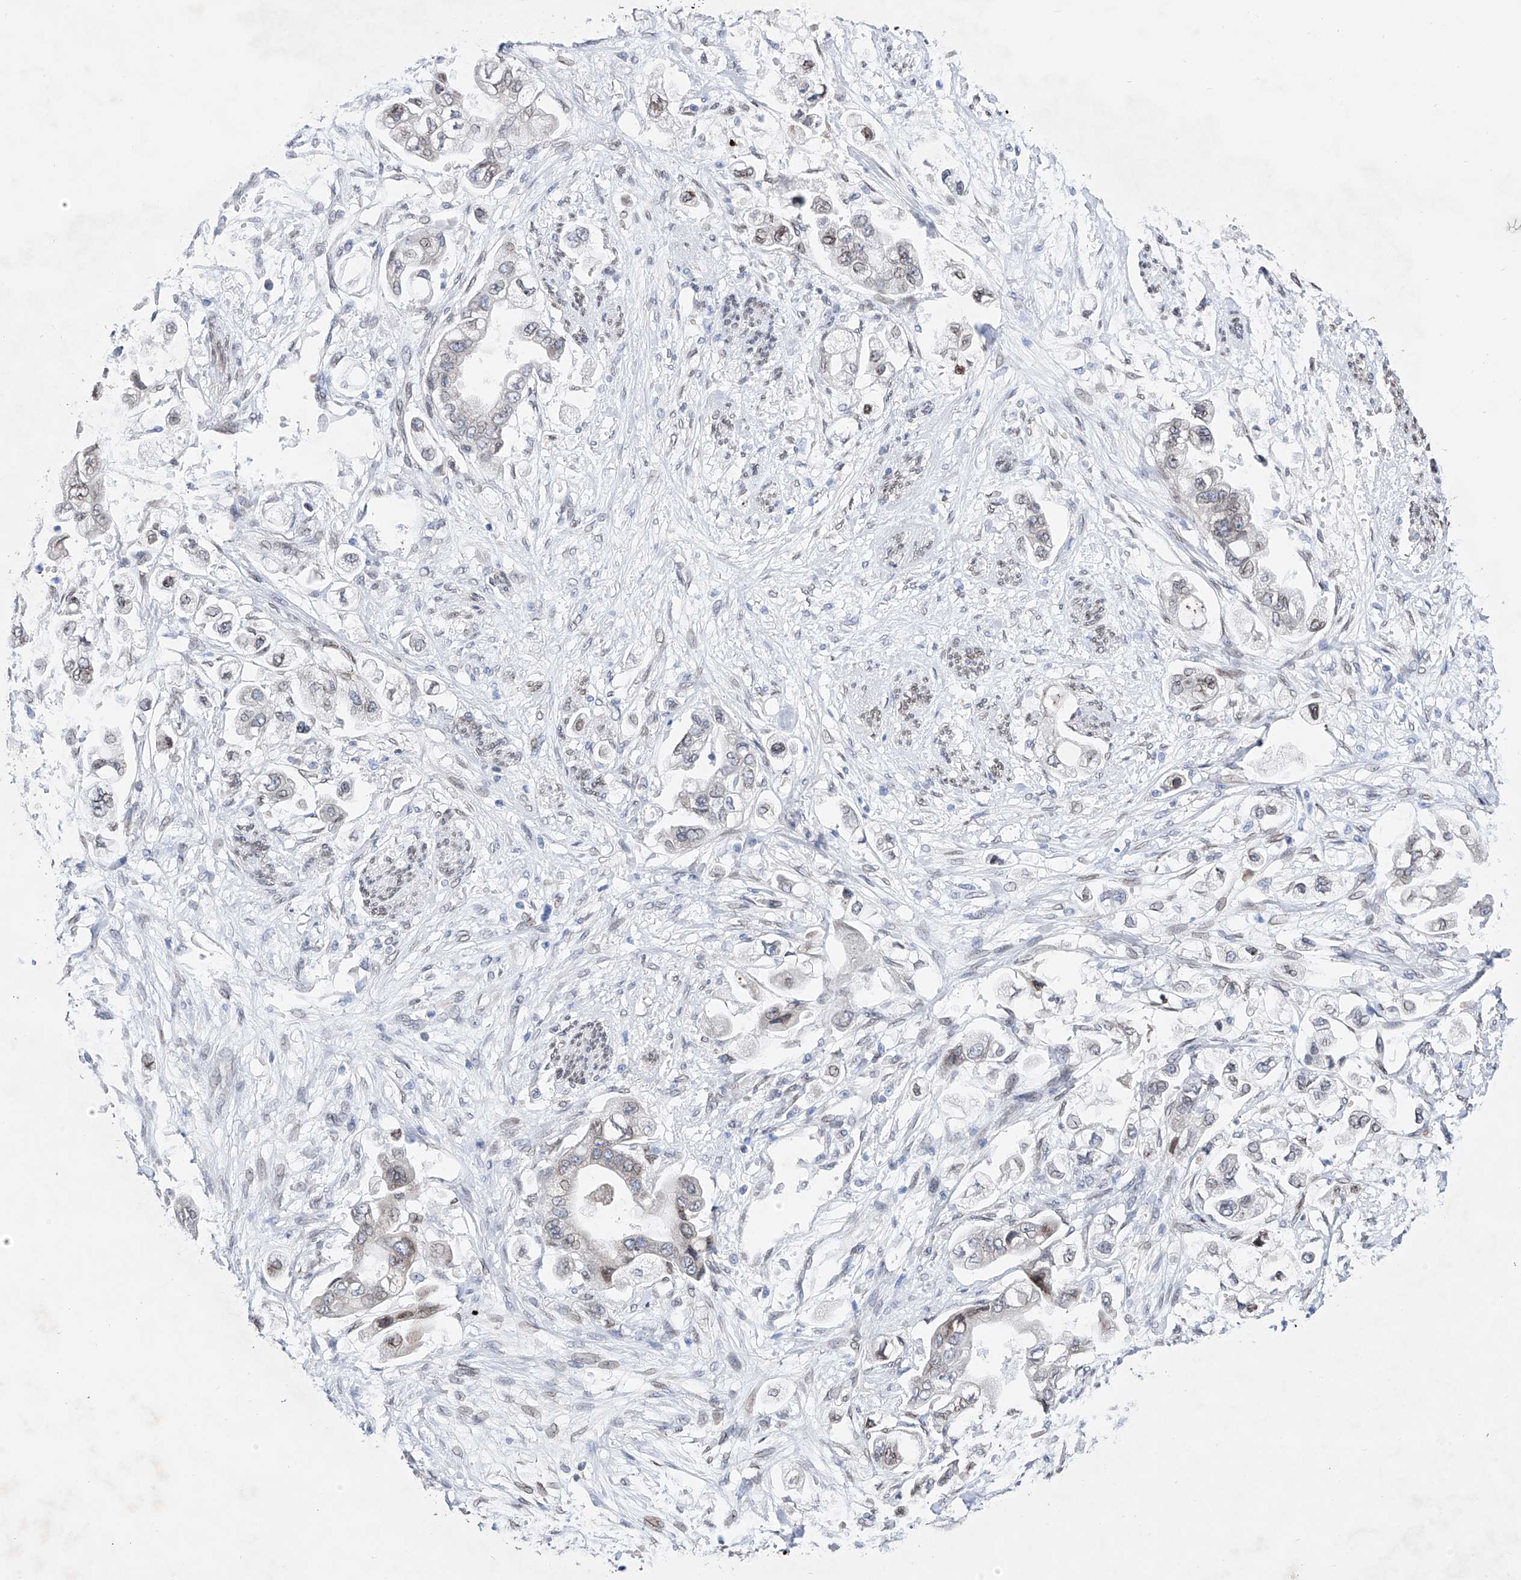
{"staining": {"intensity": "weak", "quantity": "<25%", "location": "nuclear"}, "tissue": "stomach cancer", "cell_type": "Tumor cells", "image_type": "cancer", "snomed": [{"axis": "morphology", "description": "Adenocarcinoma, NOS"}, {"axis": "topography", "description": "Stomach"}], "caption": "High power microscopy histopathology image of an immunohistochemistry image of stomach cancer, revealing no significant expression in tumor cells. The staining was performed using DAB (3,3'-diaminobenzidine) to visualize the protein expression in brown, while the nuclei were stained in blue with hematoxylin (Magnification: 20x).", "gene": "LCLAT1", "patient": {"sex": "male", "age": 62}}